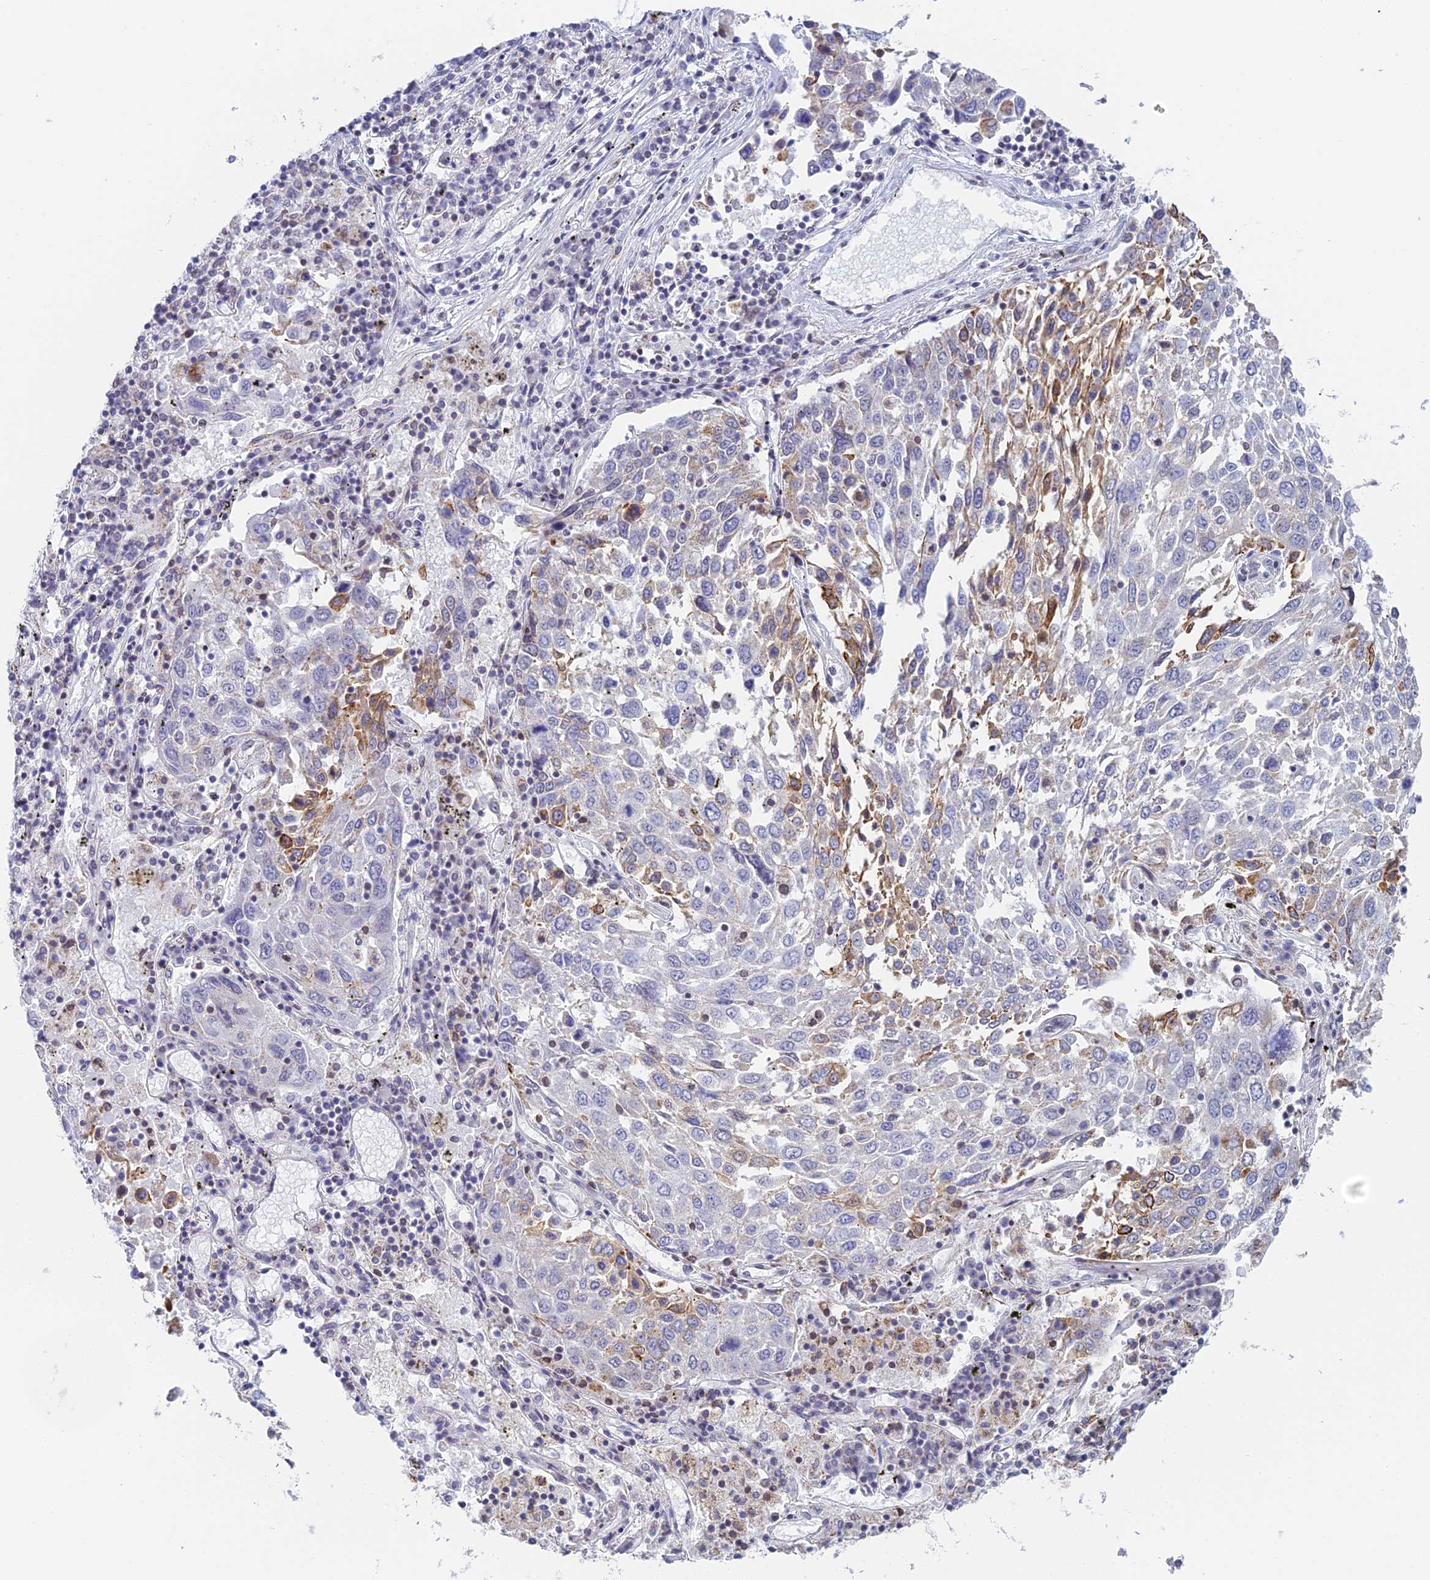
{"staining": {"intensity": "moderate", "quantity": "<25%", "location": "cytoplasmic/membranous"}, "tissue": "lung cancer", "cell_type": "Tumor cells", "image_type": "cancer", "snomed": [{"axis": "morphology", "description": "Squamous cell carcinoma, NOS"}, {"axis": "topography", "description": "Lung"}], "caption": "DAB (3,3'-diaminobenzidine) immunohistochemical staining of lung squamous cell carcinoma exhibits moderate cytoplasmic/membranous protein expression in approximately <25% of tumor cells.", "gene": "REXO5", "patient": {"sex": "male", "age": 65}}